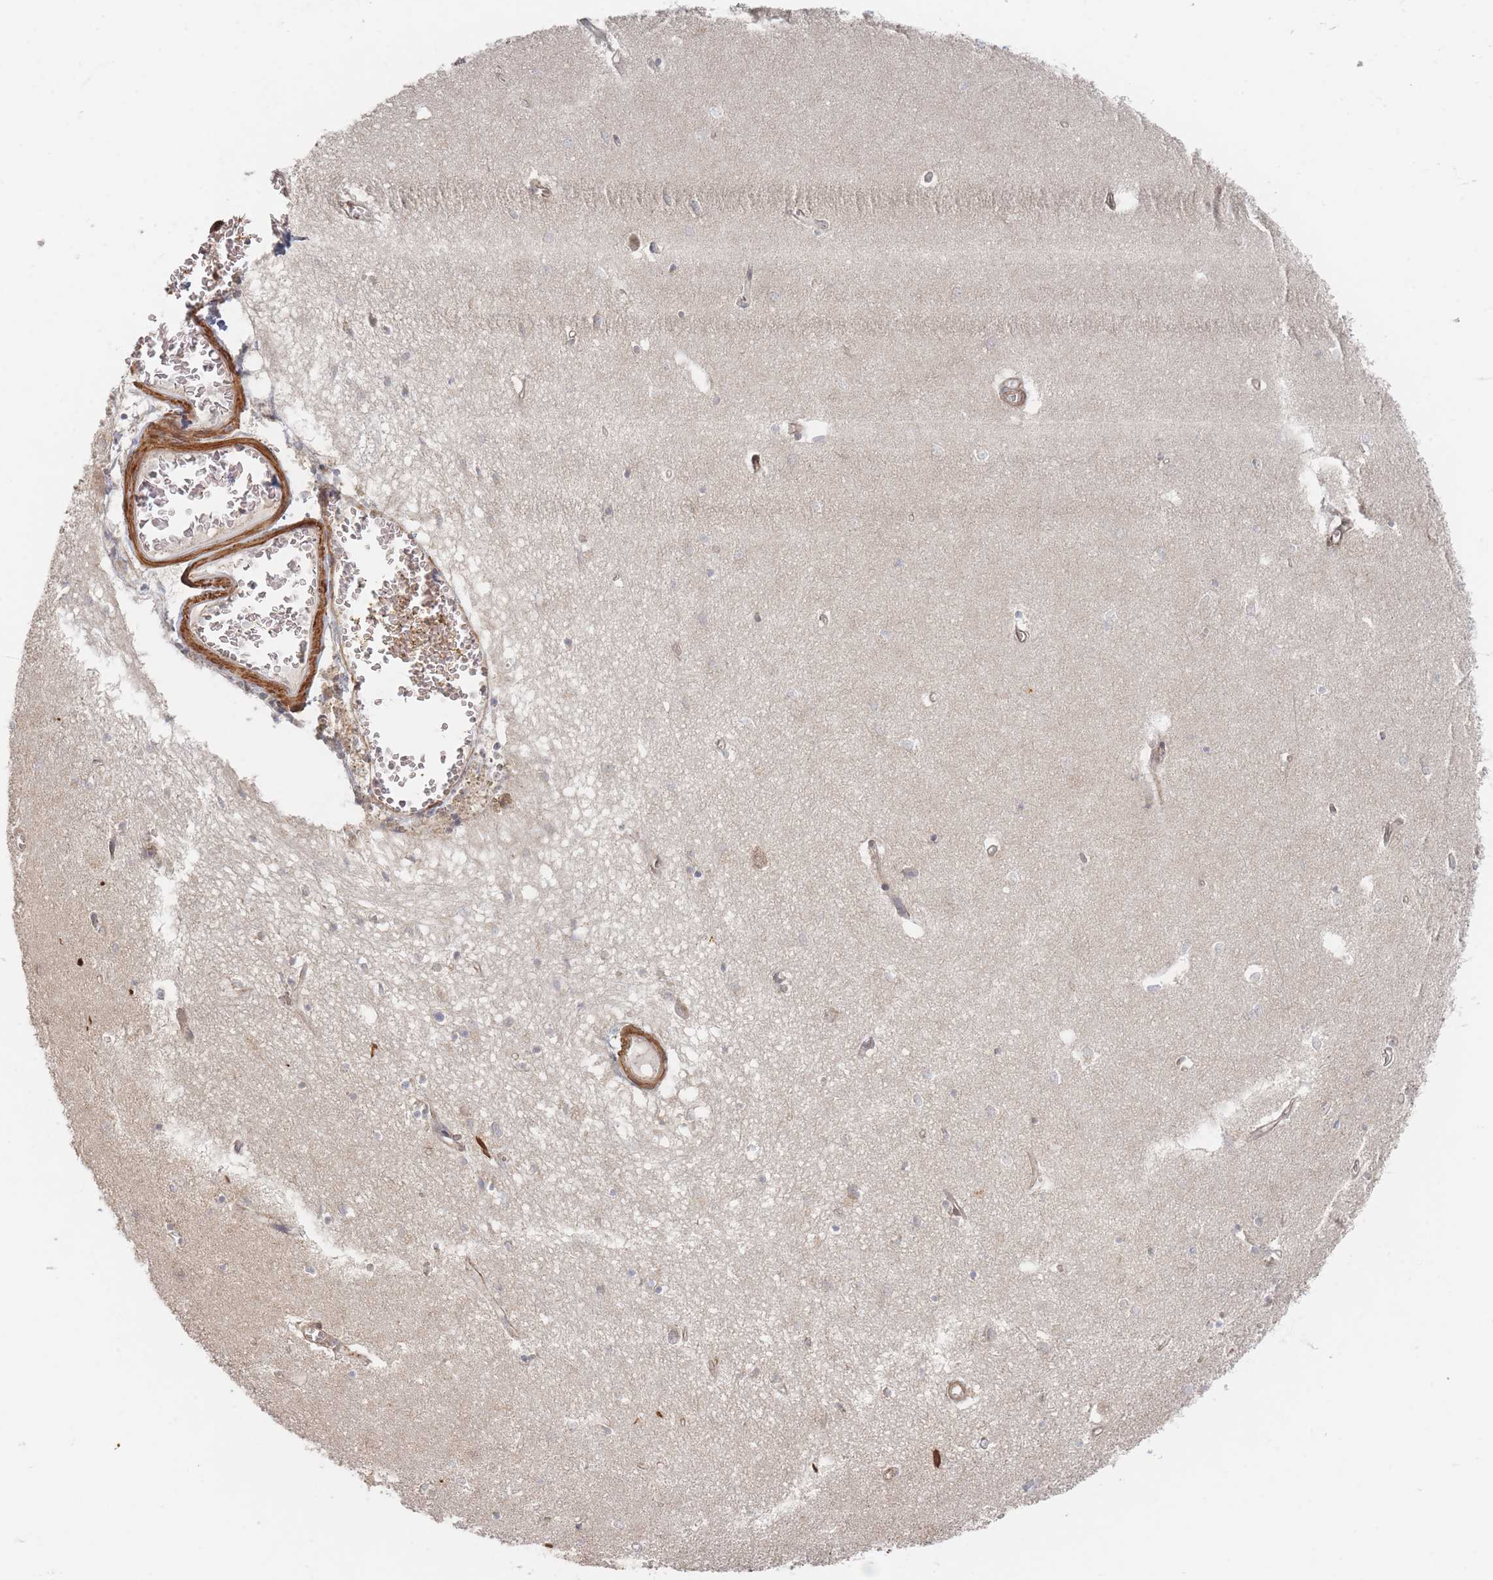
{"staining": {"intensity": "moderate", "quantity": "<25%", "location": "cytoplasmic/membranous"}, "tissue": "hippocampus", "cell_type": "Glial cells", "image_type": "normal", "snomed": [{"axis": "morphology", "description": "Normal tissue, NOS"}, {"axis": "topography", "description": "Hippocampus"}], "caption": "High-power microscopy captured an IHC micrograph of unremarkable hippocampus, revealing moderate cytoplasmic/membranous staining in about <25% of glial cells. Immunohistochemistry stains the protein of interest in brown and the nuclei are stained blue.", "gene": "GLE1", "patient": {"sex": "female", "age": 64}}